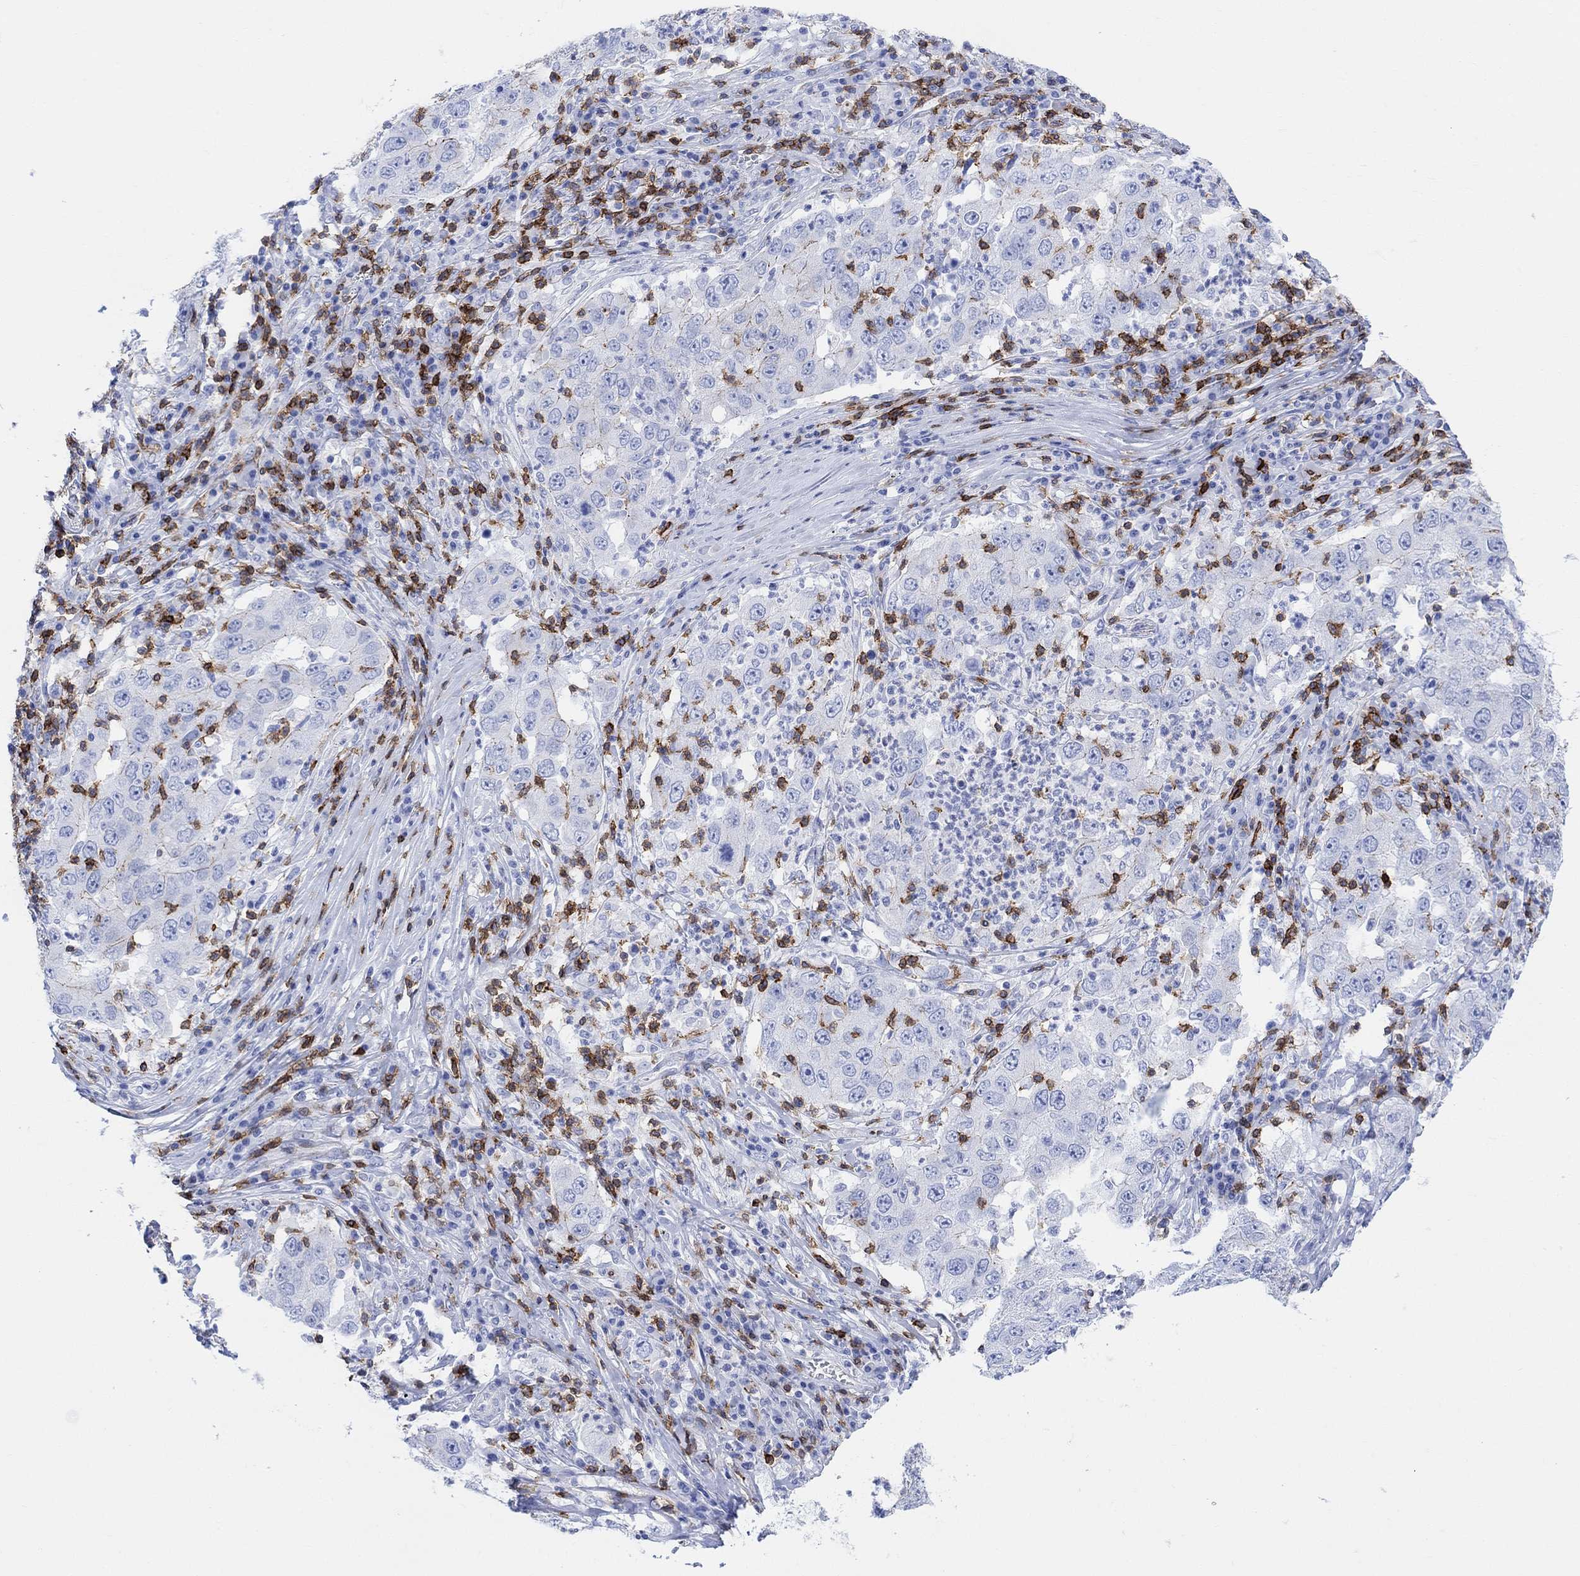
{"staining": {"intensity": "weak", "quantity": "<25%", "location": "cytoplasmic/membranous"}, "tissue": "lung cancer", "cell_type": "Tumor cells", "image_type": "cancer", "snomed": [{"axis": "morphology", "description": "Adenocarcinoma, NOS"}, {"axis": "topography", "description": "Lung"}], "caption": "Protein analysis of lung adenocarcinoma demonstrates no significant expression in tumor cells.", "gene": "GPR65", "patient": {"sex": "male", "age": 73}}